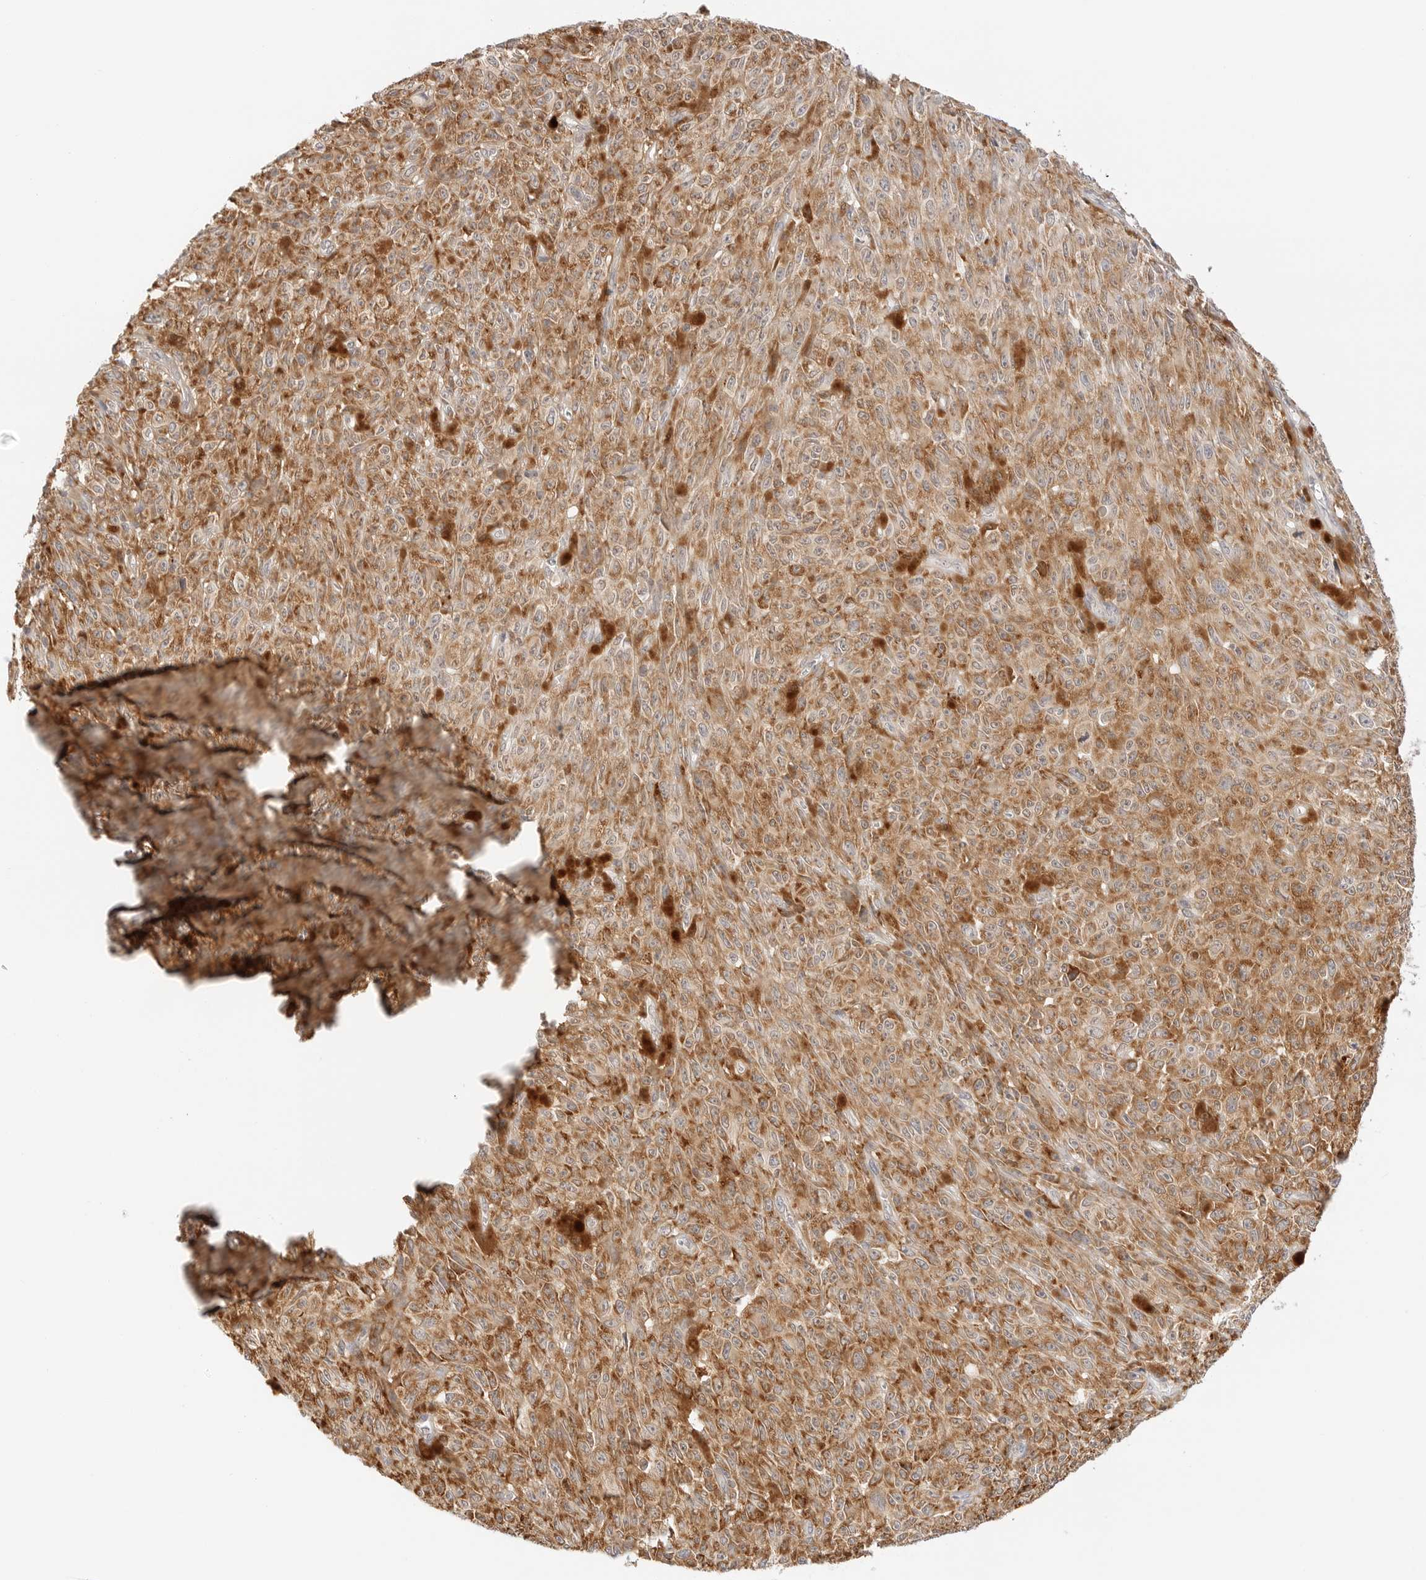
{"staining": {"intensity": "moderate", "quantity": ">75%", "location": "cytoplasmic/membranous"}, "tissue": "melanoma", "cell_type": "Tumor cells", "image_type": "cancer", "snomed": [{"axis": "morphology", "description": "Malignant melanoma, NOS"}, {"axis": "topography", "description": "Skin"}], "caption": "Melanoma tissue displays moderate cytoplasmic/membranous expression in approximately >75% of tumor cells", "gene": "ERO1B", "patient": {"sex": "female", "age": 82}}